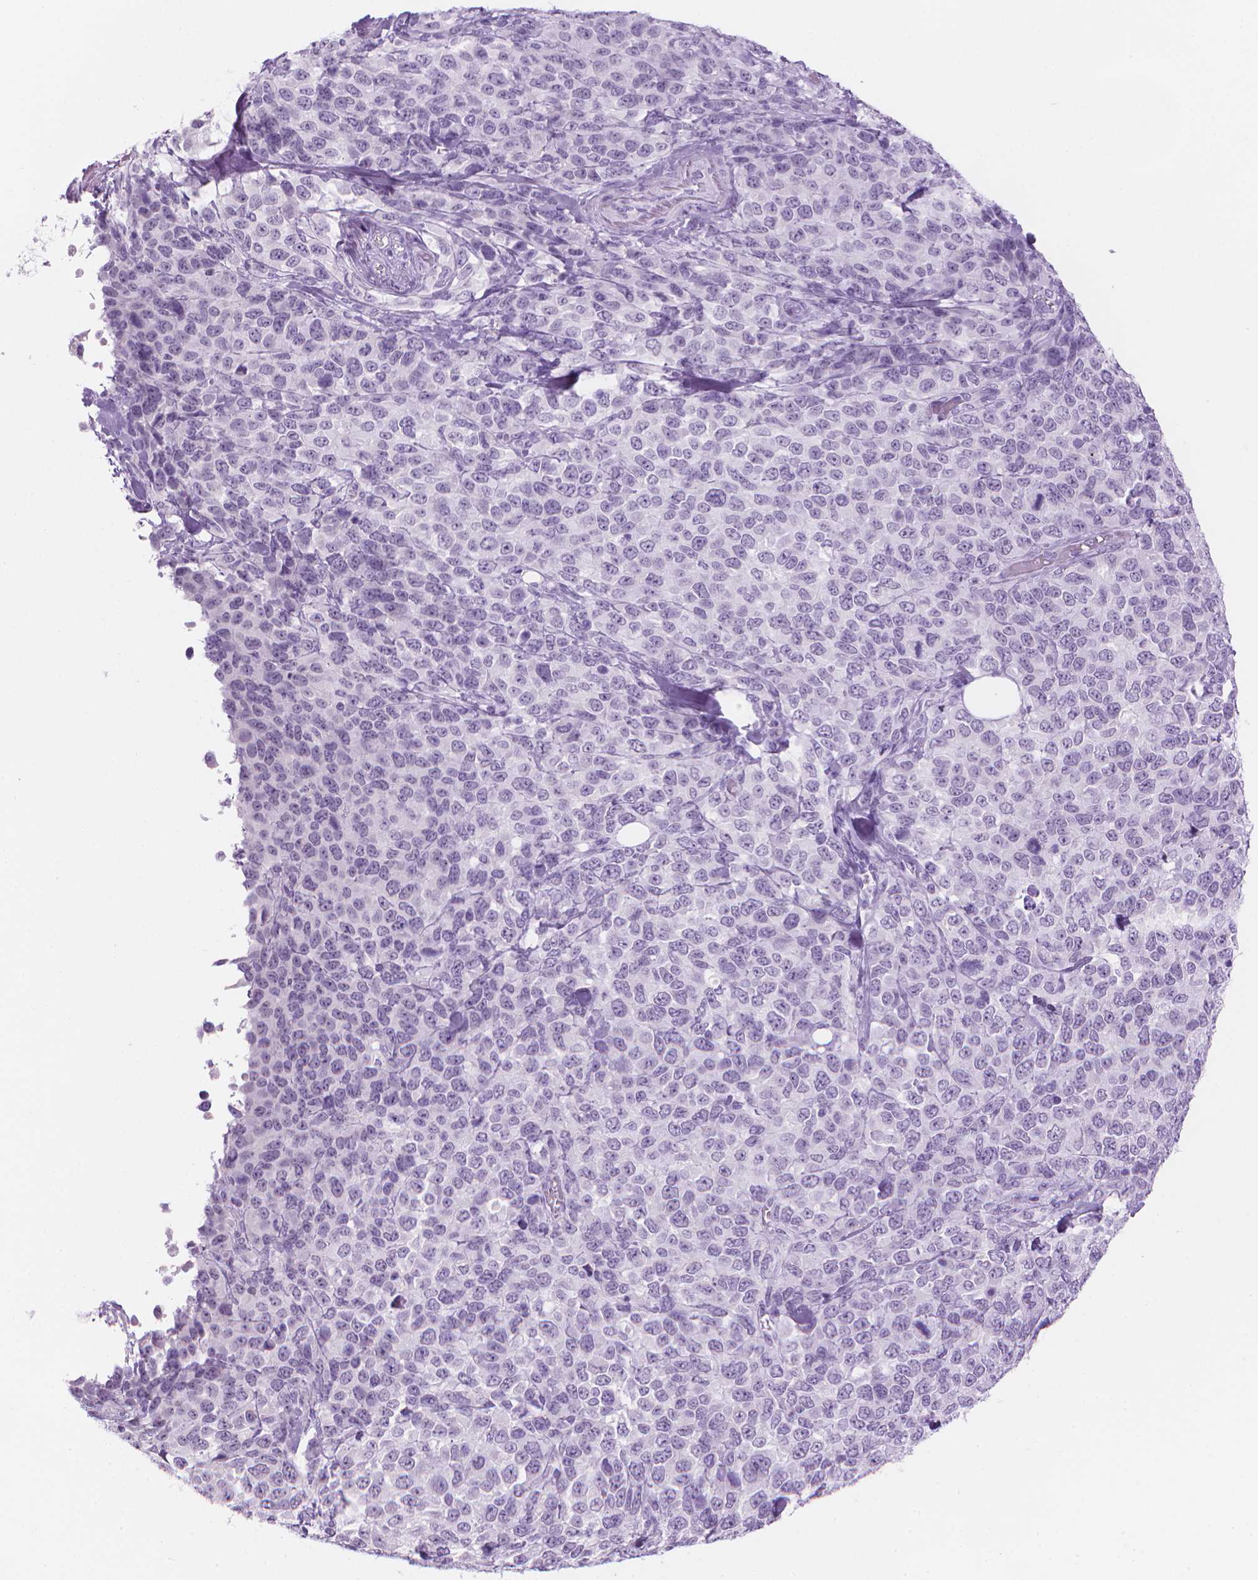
{"staining": {"intensity": "negative", "quantity": "none", "location": "none"}, "tissue": "melanoma", "cell_type": "Tumor cells", "image_type": "cancer", "snomed": [{"axis": "morphology", "description": "Malignant melanoma, Metastatic site"}, {"axis": "topography", "description": "Skin"}], "caption": "Immunohistochemistry of melanoma demonstrates no expression in tumor cells.", "gene": "TTC29", "patient": {"sex": "male", "age": 84}}